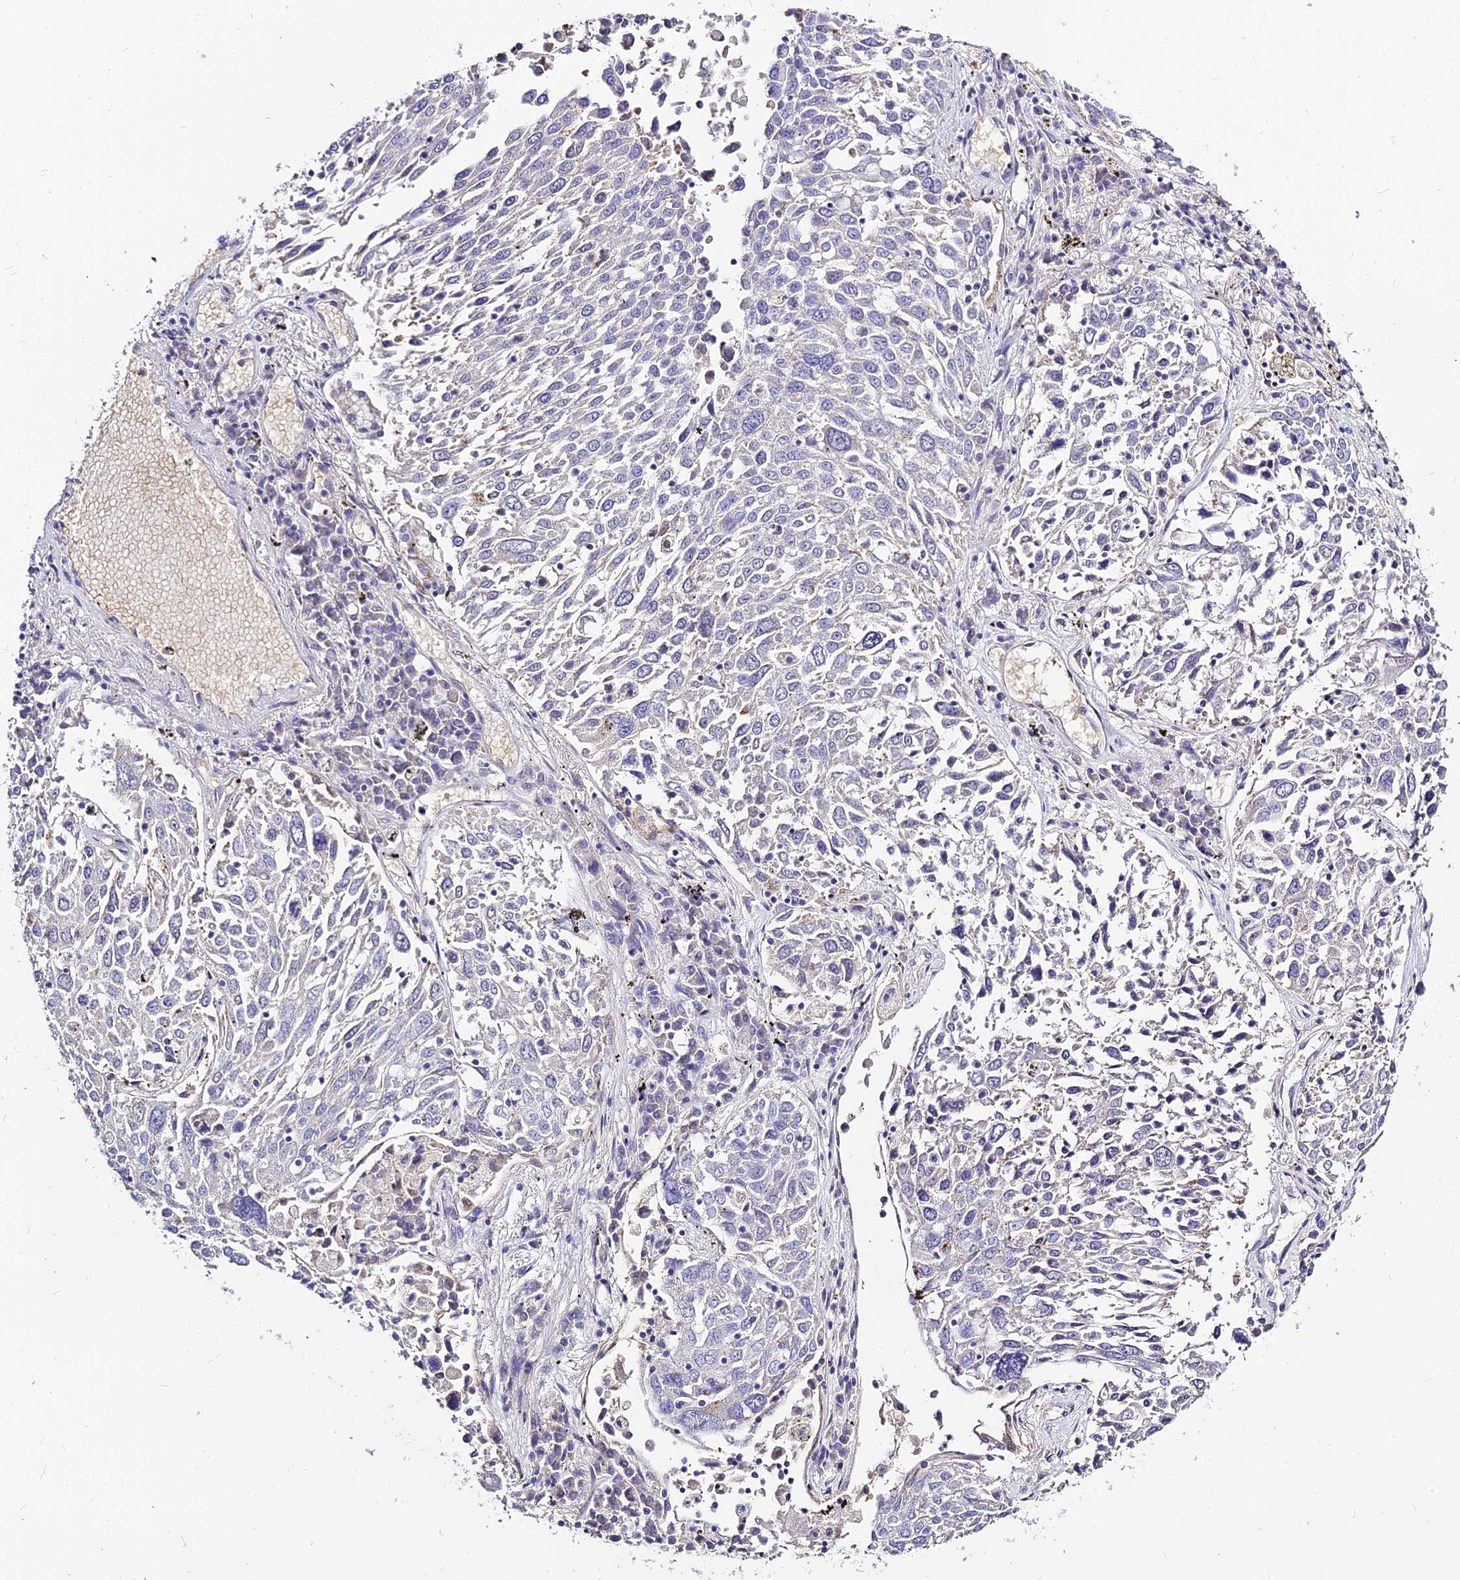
{"staining": {"intensity": "negative", "quantity": "none", "location": "none"}, "tissue": "lung cancer", "cell_type": "Tumor cells", "image_type": "cancer", "snomed": [{"axis": "morphology", "description": "Squamous cell carcinoma, NOS"}, {"axis": "topography", "description": "Lung"}], "caption": "Lung cancer stained for a protein using immunohistochemistry (IHC) shows no staining tumor cells.", "gene": "CZIB", "patient": {"sex": "male", "age": 65}}